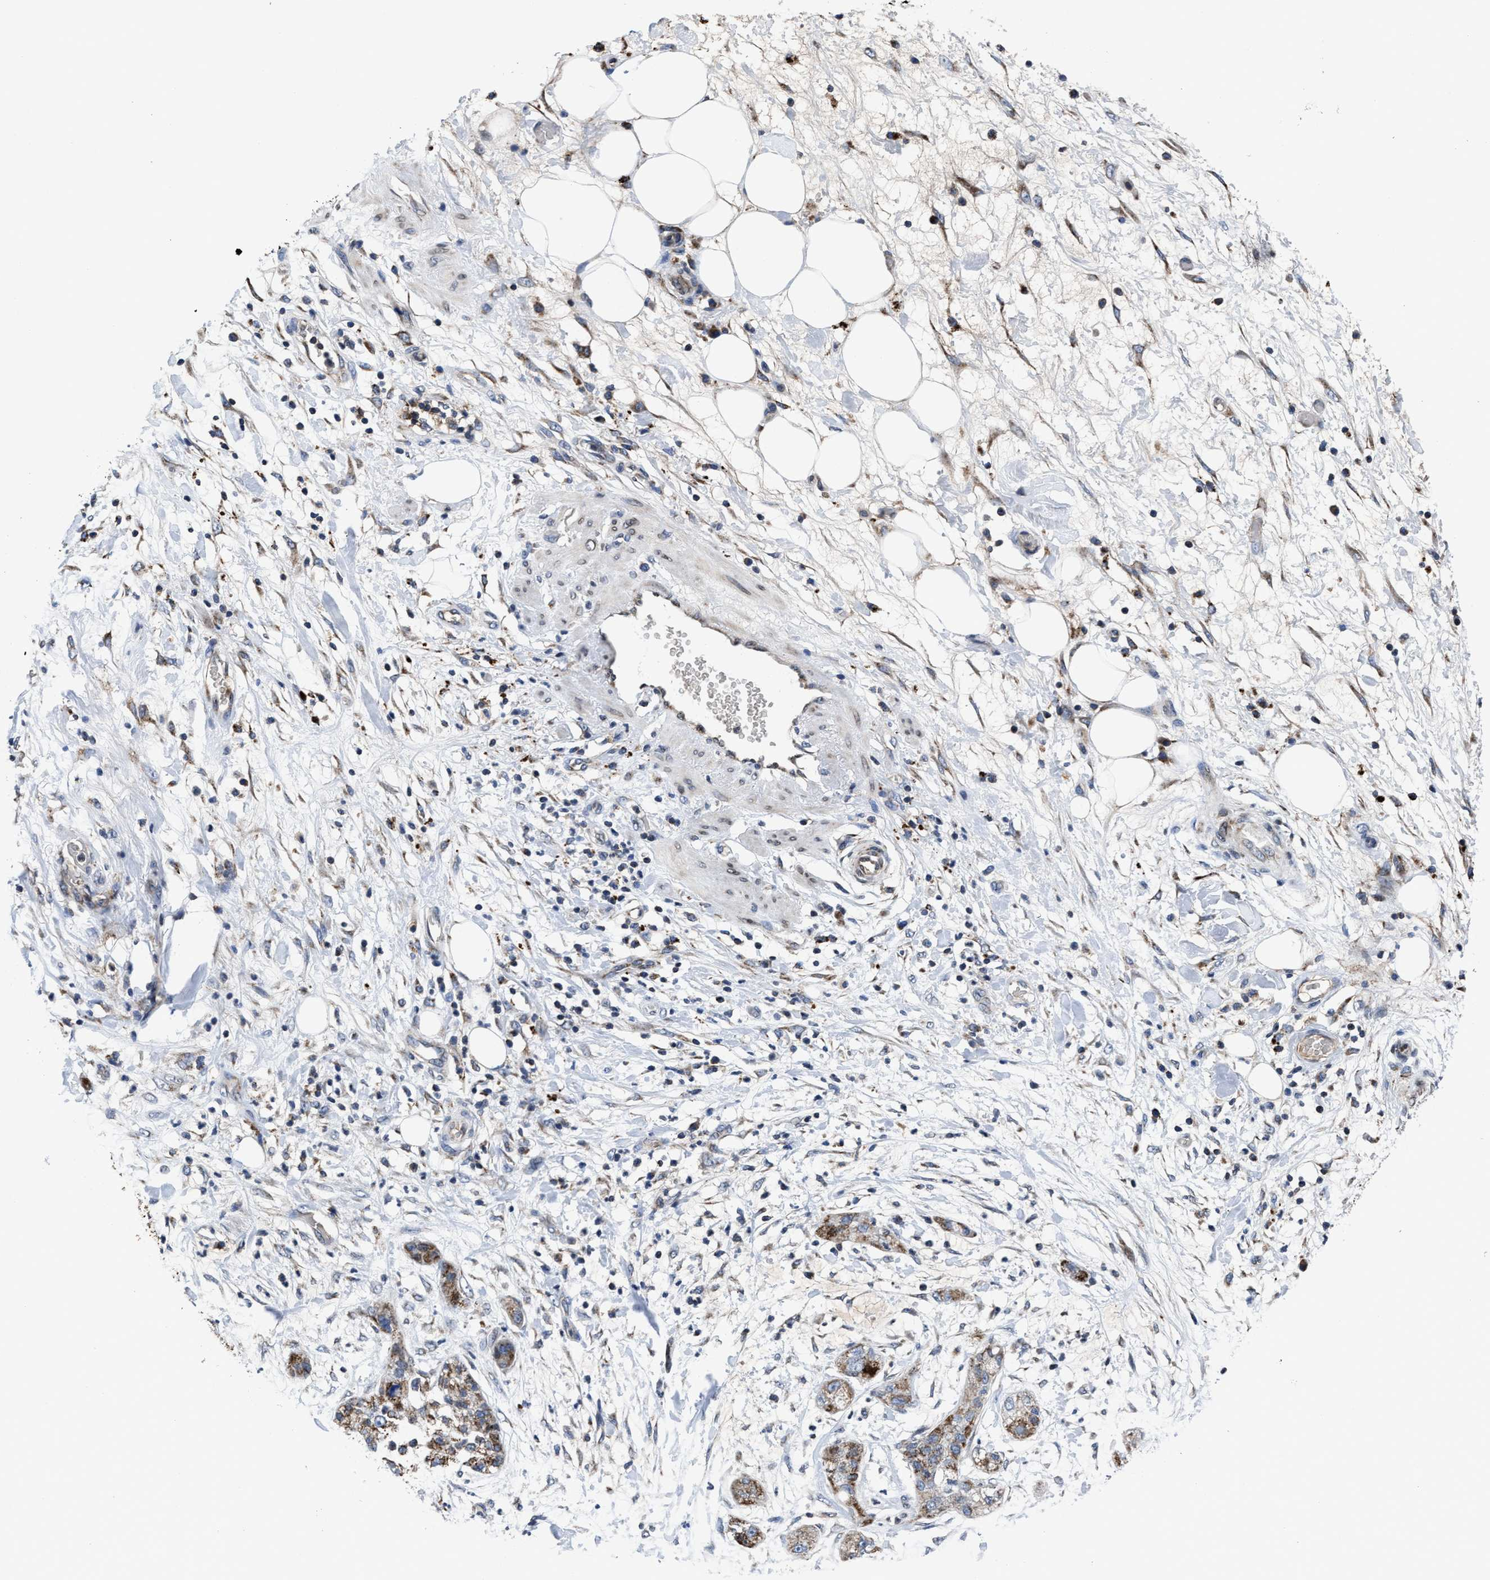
{"staining": {"intensity": "moderate", "quantity": ">75%", "location": "cytoplasmic/membranous"}, "tissue": "pancreatic cancer", "cell_type": "Tumor cells", "image_type": "cancer", "snomed": [{"axis": "morphology", "description": "Adenocarcinoma, NOS"}, {"axis": "topography", "description": "Pancreas"}], "caption": "High-power microscopy captured an IHC histopathology image of pancreatic cancer (adenocarcinoma), revealing moderate cytoplasmic/membranous staining in about >75% of tumor cells. The staining was performed using DAB, with brown indicating positive protein expression. Nuclei are stained blue with hematoxylin.", "gene": "CACNA1D", "patient": {"sex": "female", "age": 78}}